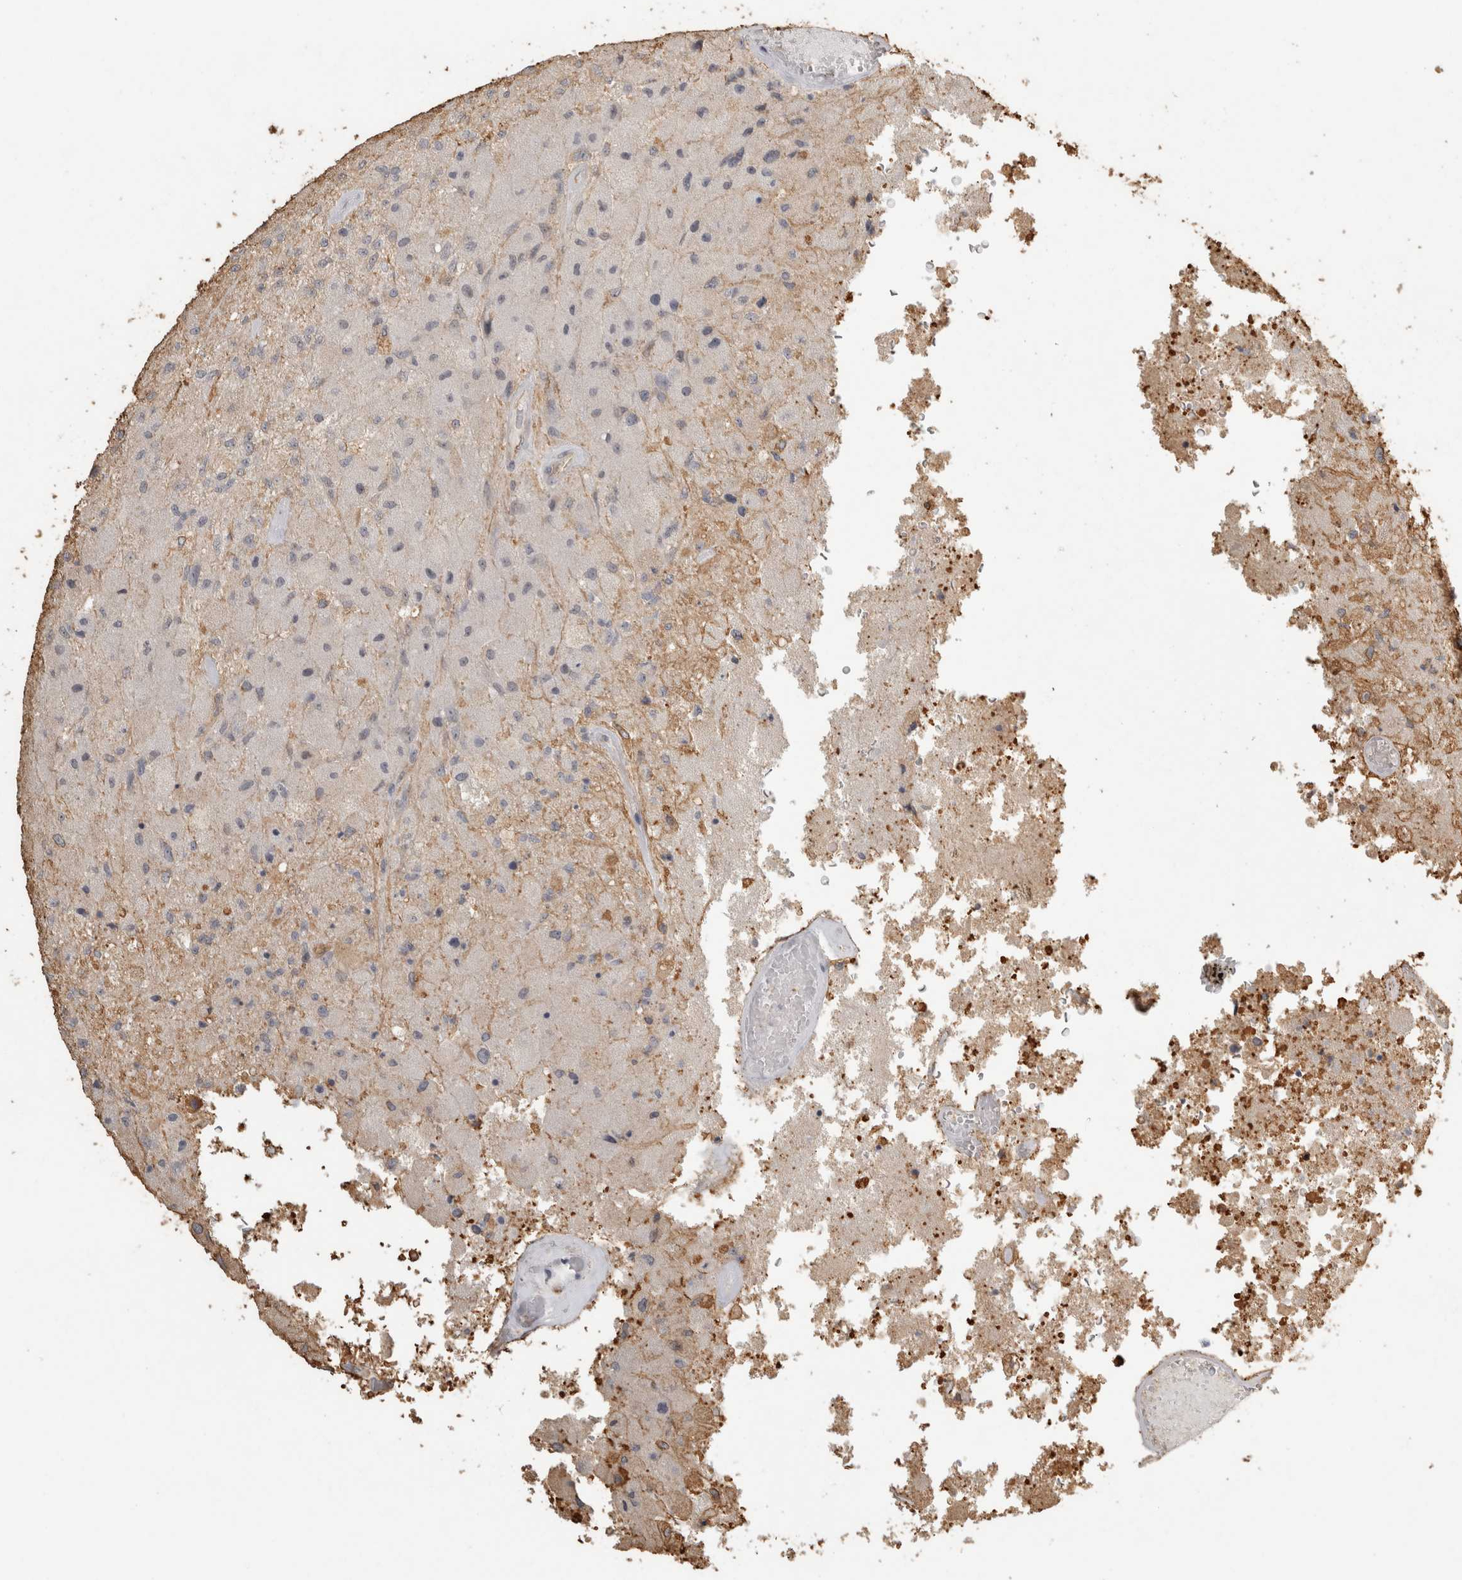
{"staining": {"intensity": "negative", "quantity": "none", "location": "none"}, "tissue": "glioma", "cell_type": "Tumor cells", "image_type": "cancer", "snomed": [{"axis": "morphology", "description": "Normal tissue, NOS"}, {"axis": "morphology", "description": "Glioma, malignant, High grade"}, {"axis": "topography", "description": "Cerebral cortex"}], "caption": "Tumor cells show no significant protein expression in glioma.", "gene": "REPS2", "patient": {"sex": "male", "age": 77}}